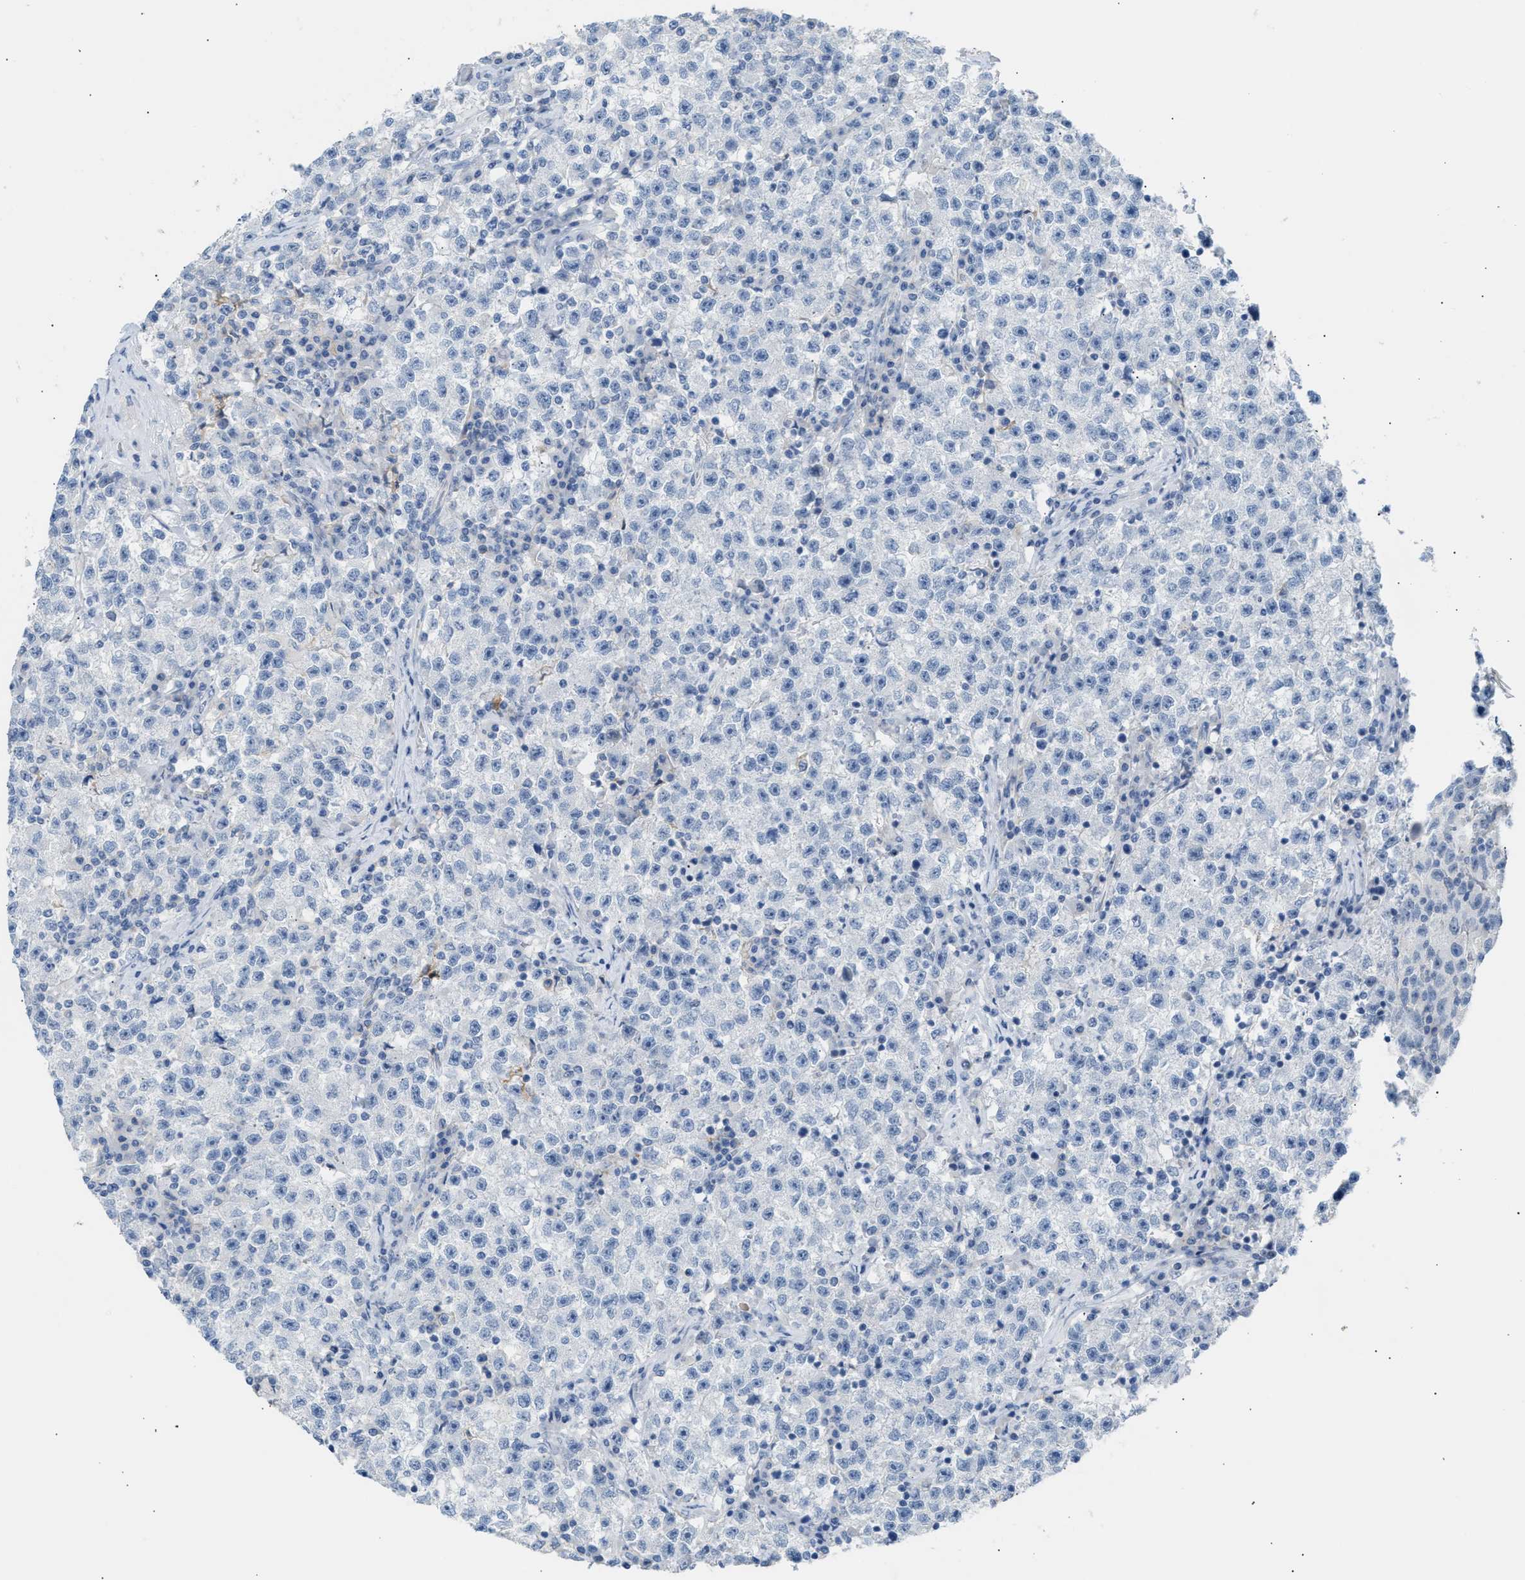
{"staining": {"intensity": "negative", "quantity": "none", "location": "none"}, "tissue": "testis cancer", "cell_type": "Tumor cells", "image_type": "cancer", "snomed": [{"axis": "morphology", "description": "Seminoma, NOS"}, {"axis": "topography", "description": "Testis"}], "caption": "An immunohistochemistry image of testis cancer is shown. There is no staining in tumor cells of testis cancer.", "gene": "ERBB2", "patient": {"sex": "male", "age": 22}}